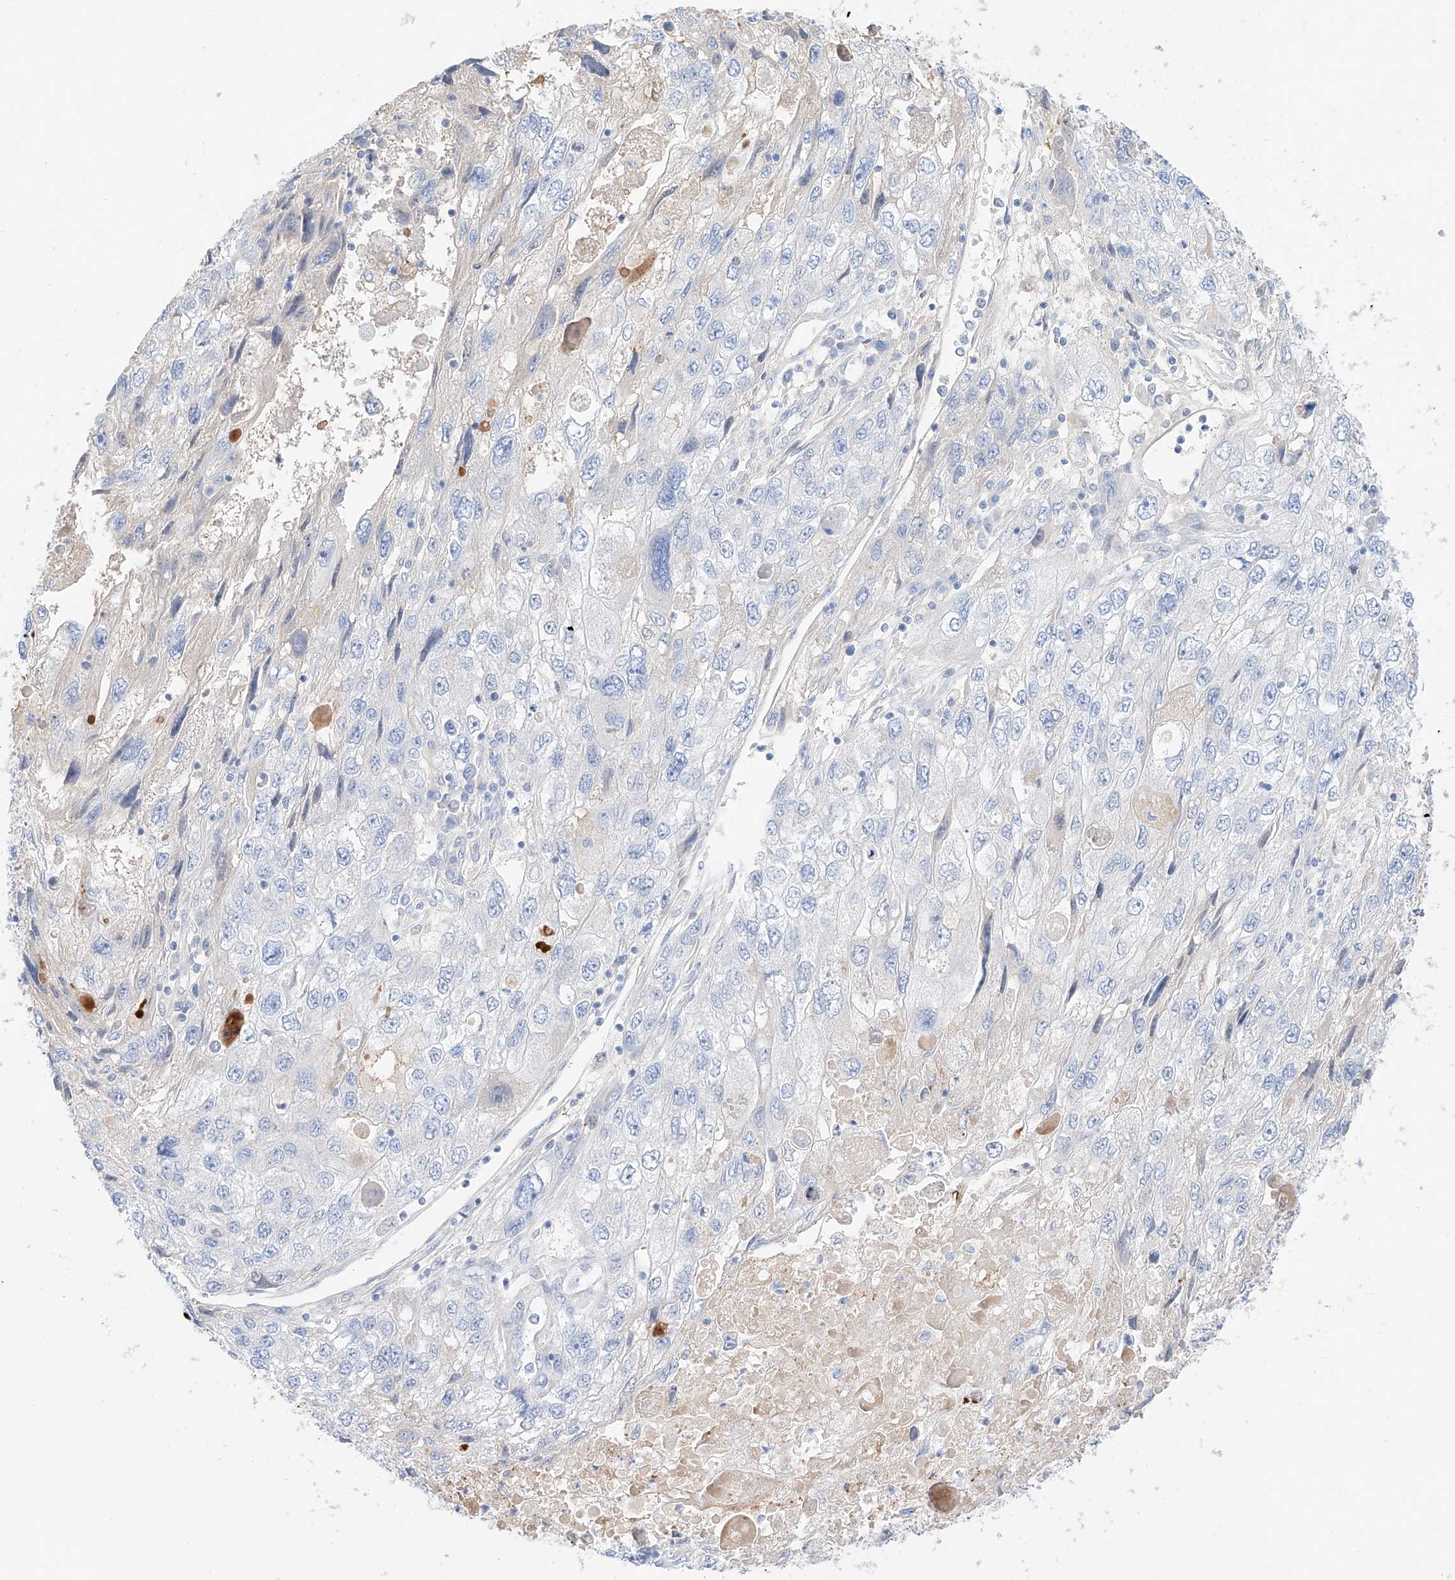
{"staining": {"intensity": "negative", "quantity": "none", "location": "none"}, "tissue": "endometrial cancer", "cell_type": "Tumor cells", "image_type": "cancer", "snomed": [{"axis": "morphology", "description": "Adenocarcinoma, NOS"}, {"axis": "topography", "description": "Endometrium"}], "caption": "DAB (3,3'-diaminobenzidine) immunohistochemical staining of human adenocarcinoma (endometrial) reveals no significant expression in tumor cells.", "gene": "PGGT1B", "patient": {"sex": "female", "age": 49}}